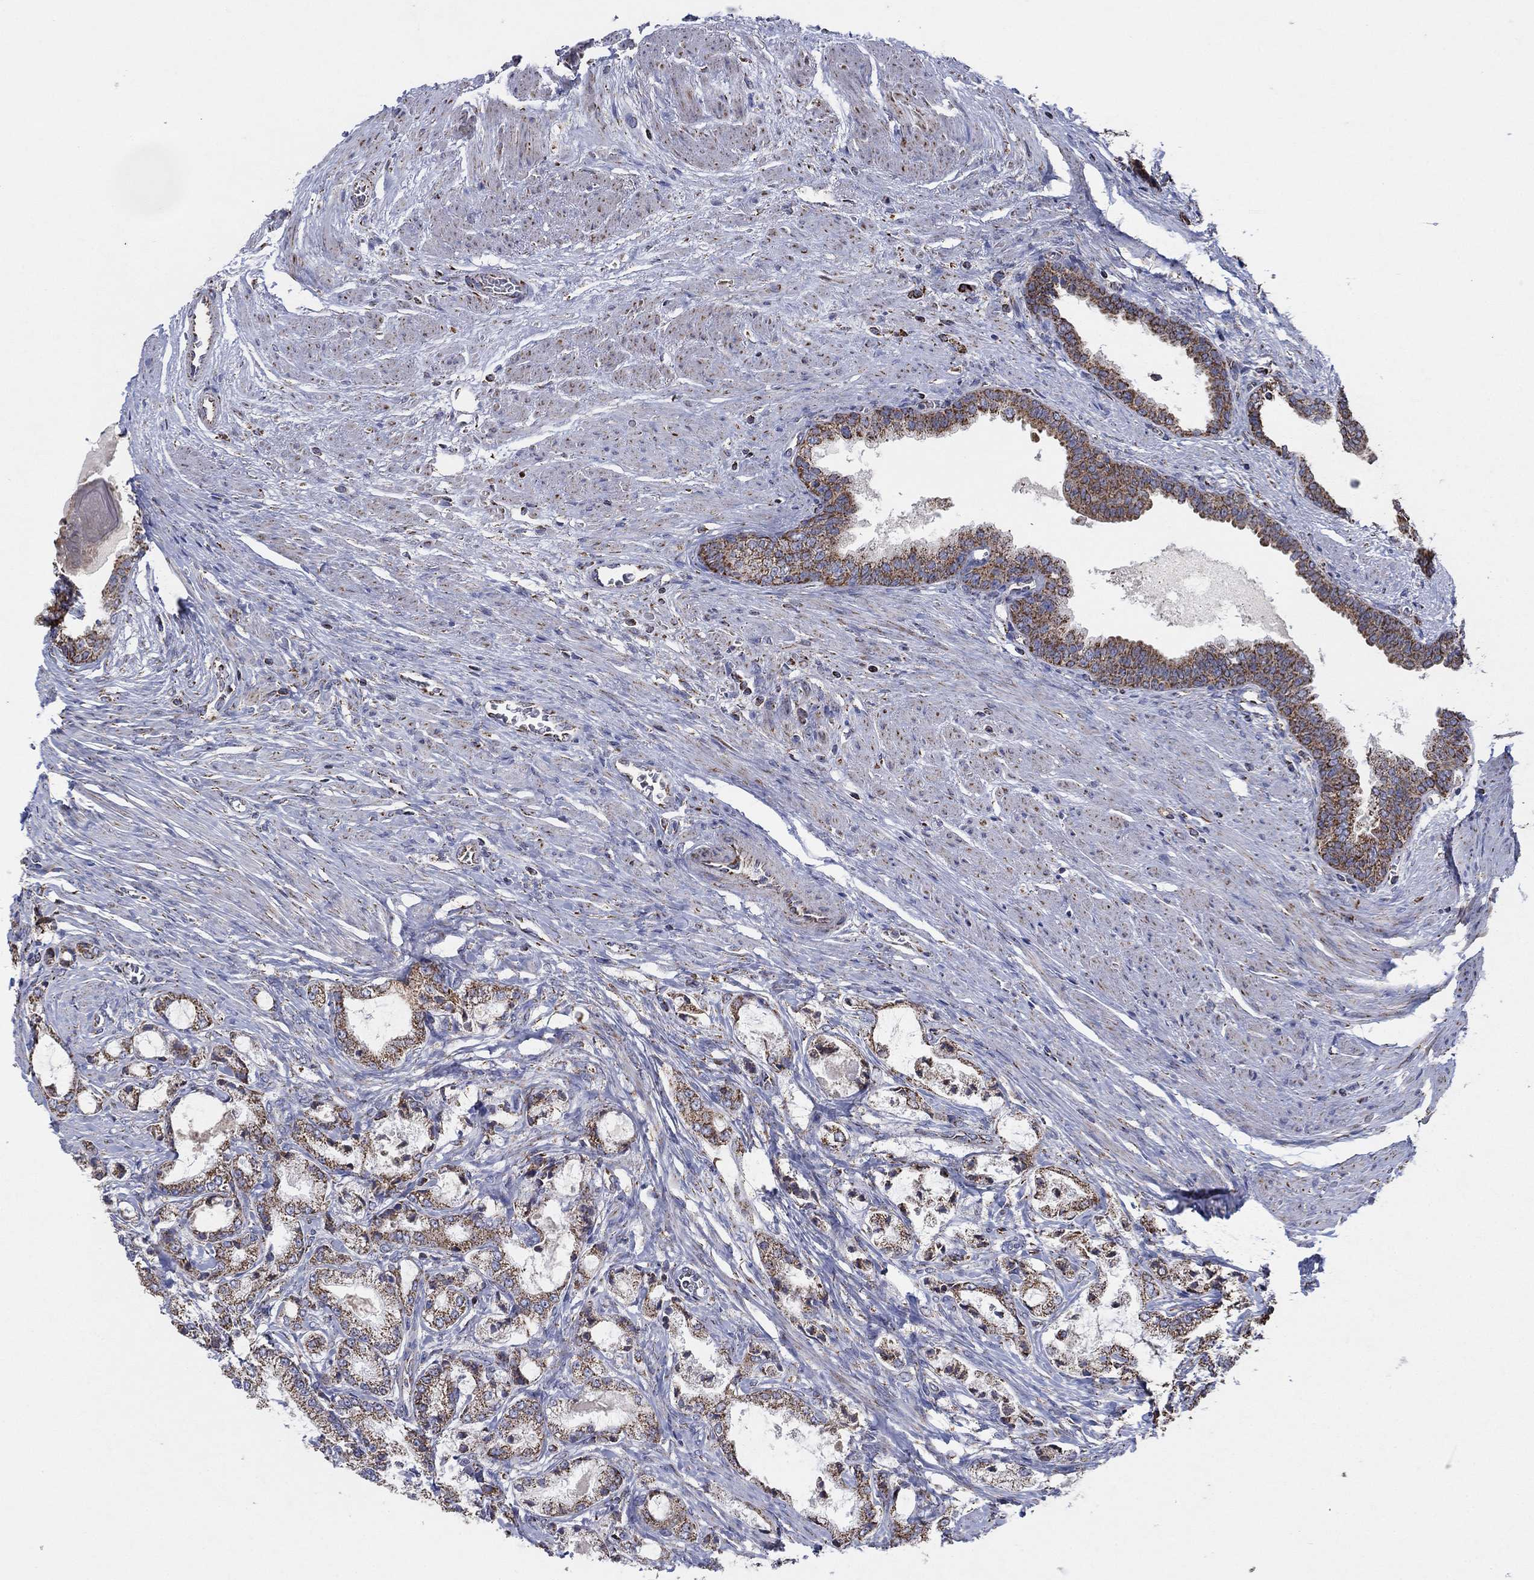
{"staining": {"intensity": "strong", "quantity": "25%-75%", "location": "cytoplasmic/membranous"}, "tissue": "prostate cancer", "cell_type": "Tumor cells", "image_type": "cancer", "snomed": [{"axis": "morphology", "description": "Adenocarcinoma, NOS"}, {"axis": "topography", "description": "Prostate and seminal vesicle, NOS"}, {"axis": "topography", "description": "Prostate"}], "caption": "A high-resolution micrograph shows immunohistochemistry staining of prostate cancer (adenocarcinoma), which exhibits strong cytoplasmic/membranous staining in about 25%-75% of tumor cells.", "gene": "C9orf85", "patient": {"sex": "male", "age": 62}}